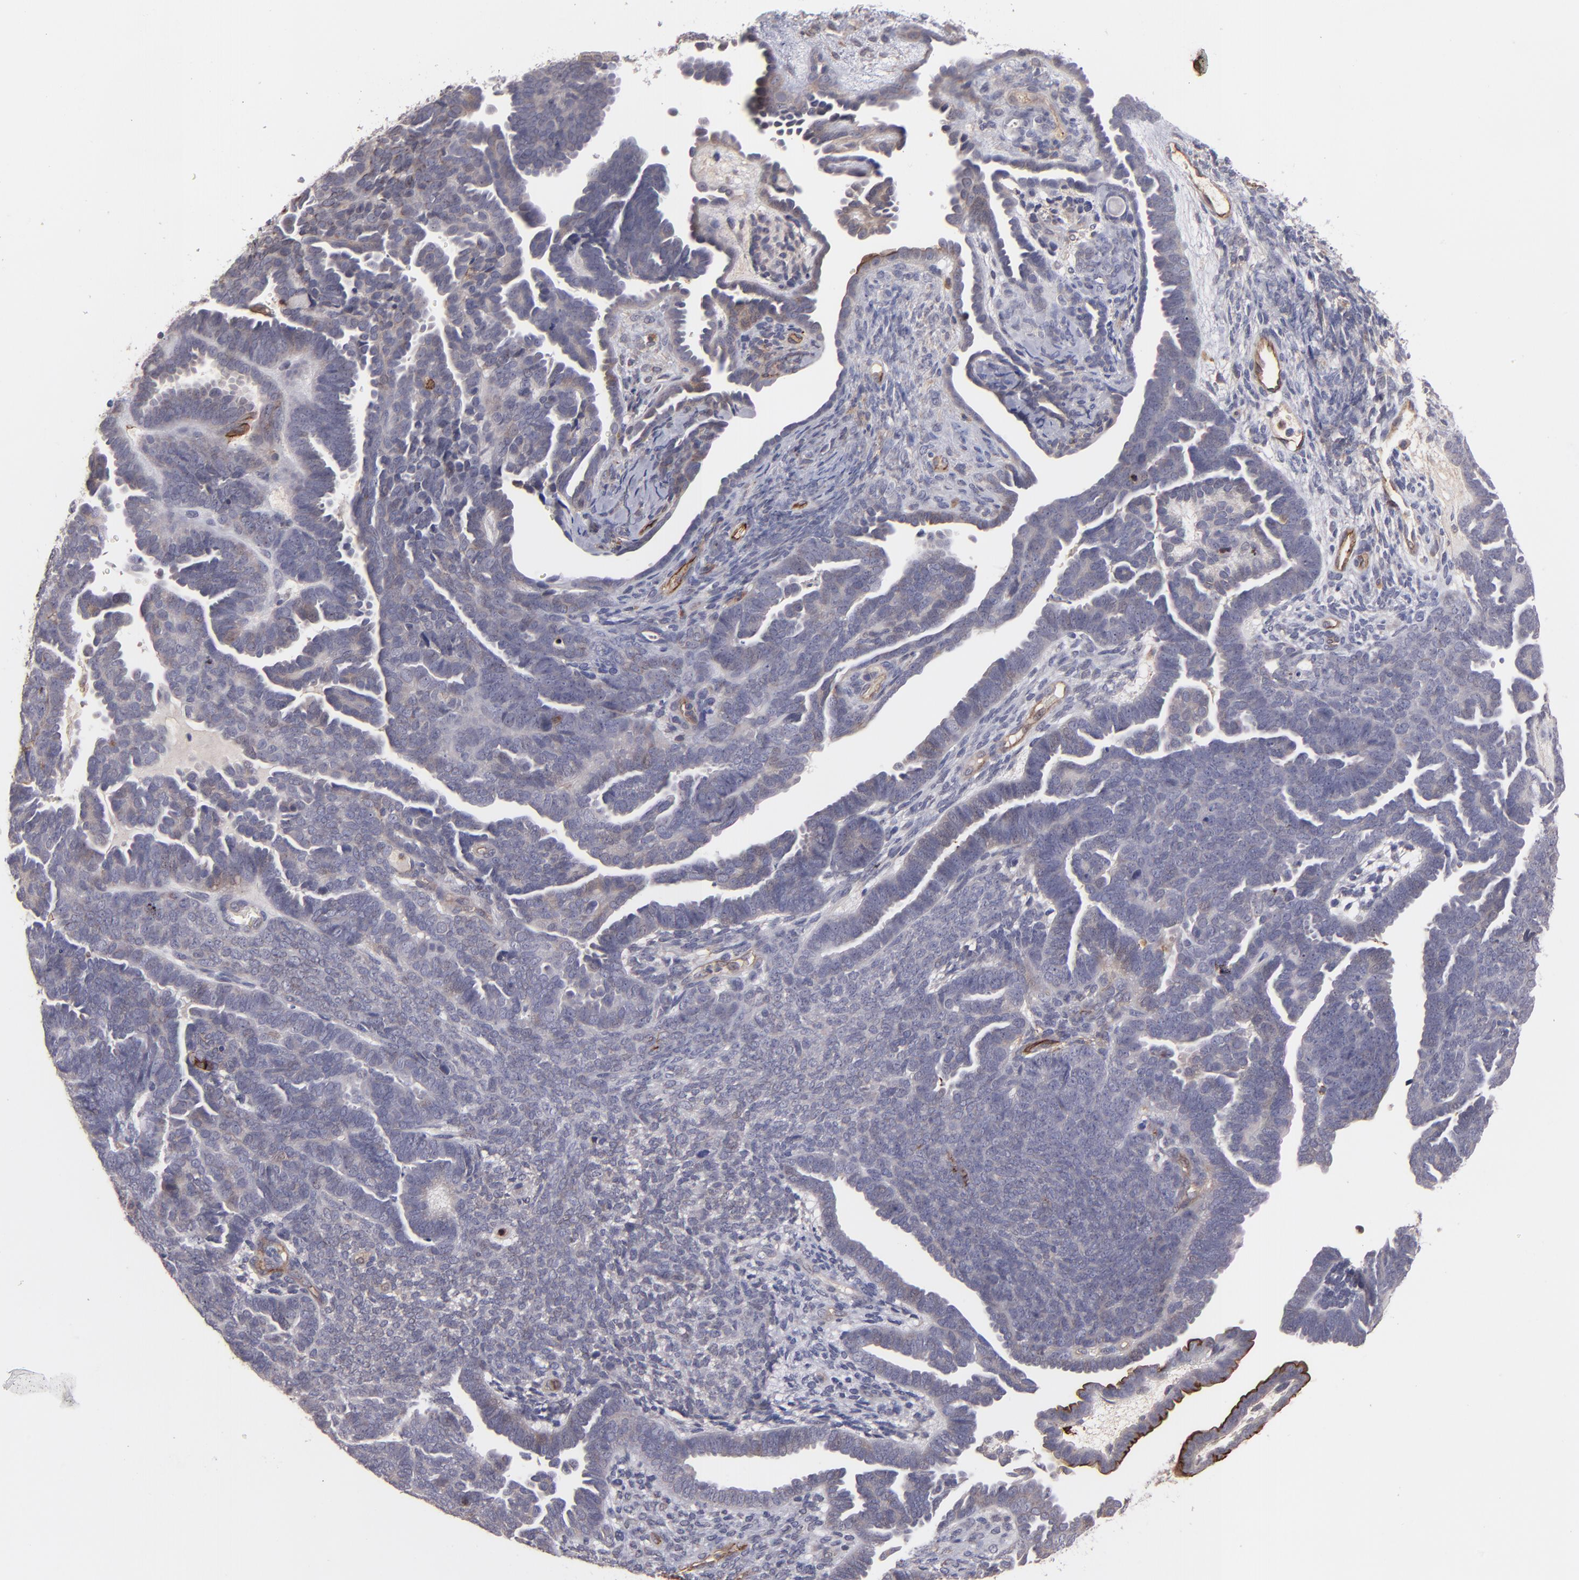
{"staining": {"intensity": "negative", "quantity": "none", "location": "none"}, "tissue": "endometrial cancer", "cell_type": "Tumor cells", "image_type": "cancer", "snomed": [{"axis": "morphology", "description": "Neoplasm, malignant, NOS"}, {"axis": "topography", "description": "Endometrium"}], "caption": "Malignant neoplasm (endometrial) was stained to show a protein in brown. There is no significant positivity in tumor cells. The staining was performed using DAB to visualize the protein expression in brown, while the nuclei were stained in blue with hematoxylin (Magnification: 20x).", "gene": "ICAM1", "patient": {"sex": "female", "age": 74}}